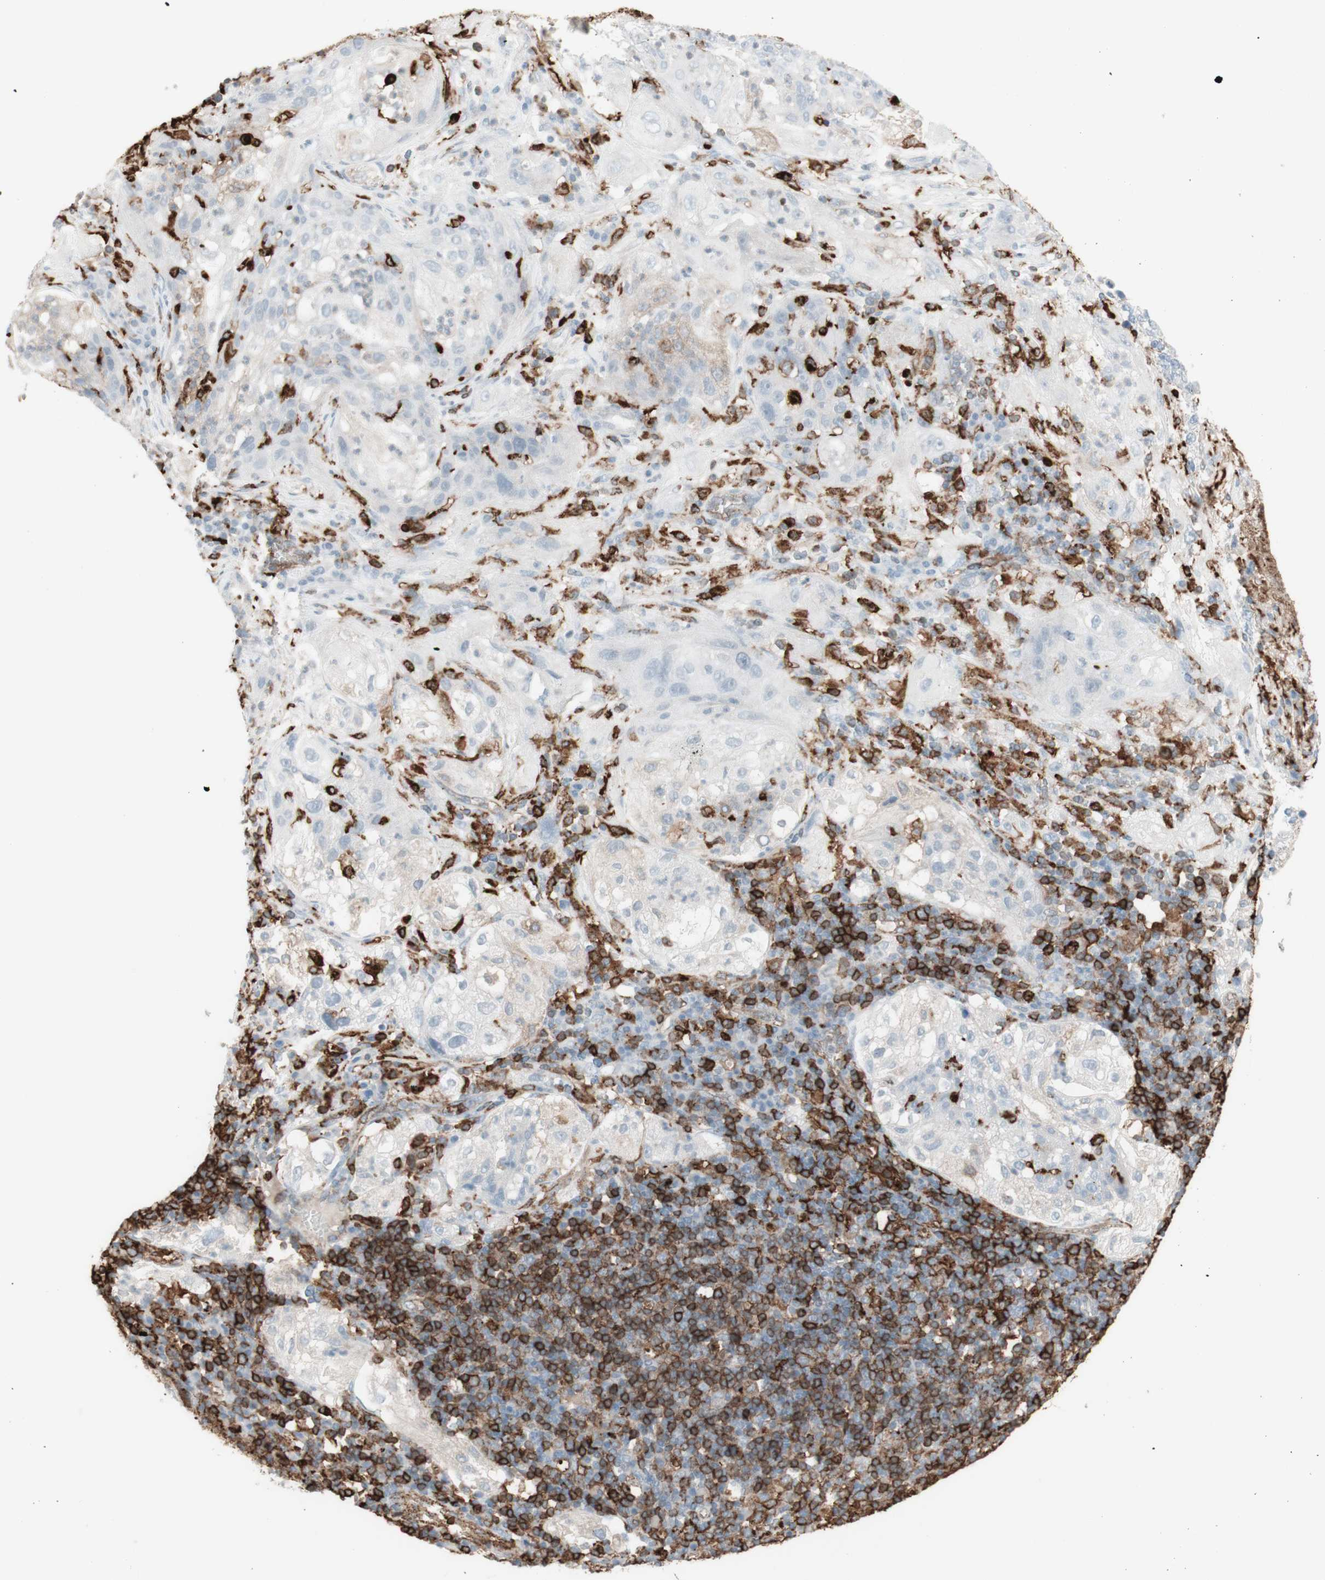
{"staining": {"intensity": "weak", "quantity": "<25%", "location": "cytoplasmic/membranous"}, "tissue": "lung cancer", "cell_type": "Tumor cells", "image_type": "cancer", "snomed": [{"axis": "morphology", "description": "Inflammation, NOS"}, {"axis": "morphology", "description": "Squamous cell carcinoma, NOS"}, {"axis": "topography", "description": "Lymph node"}, {"axis": "topography", "description": "Soft tissue"}, {"axis": "topography", "description": "Lung"}], "caption": "Image shows no significant protein positivity in tumor cells of lung cancer (squamous cell carcinoma).", "gene": "HLA-DPB1", "patient": {"sex": "male", "age": 66}}